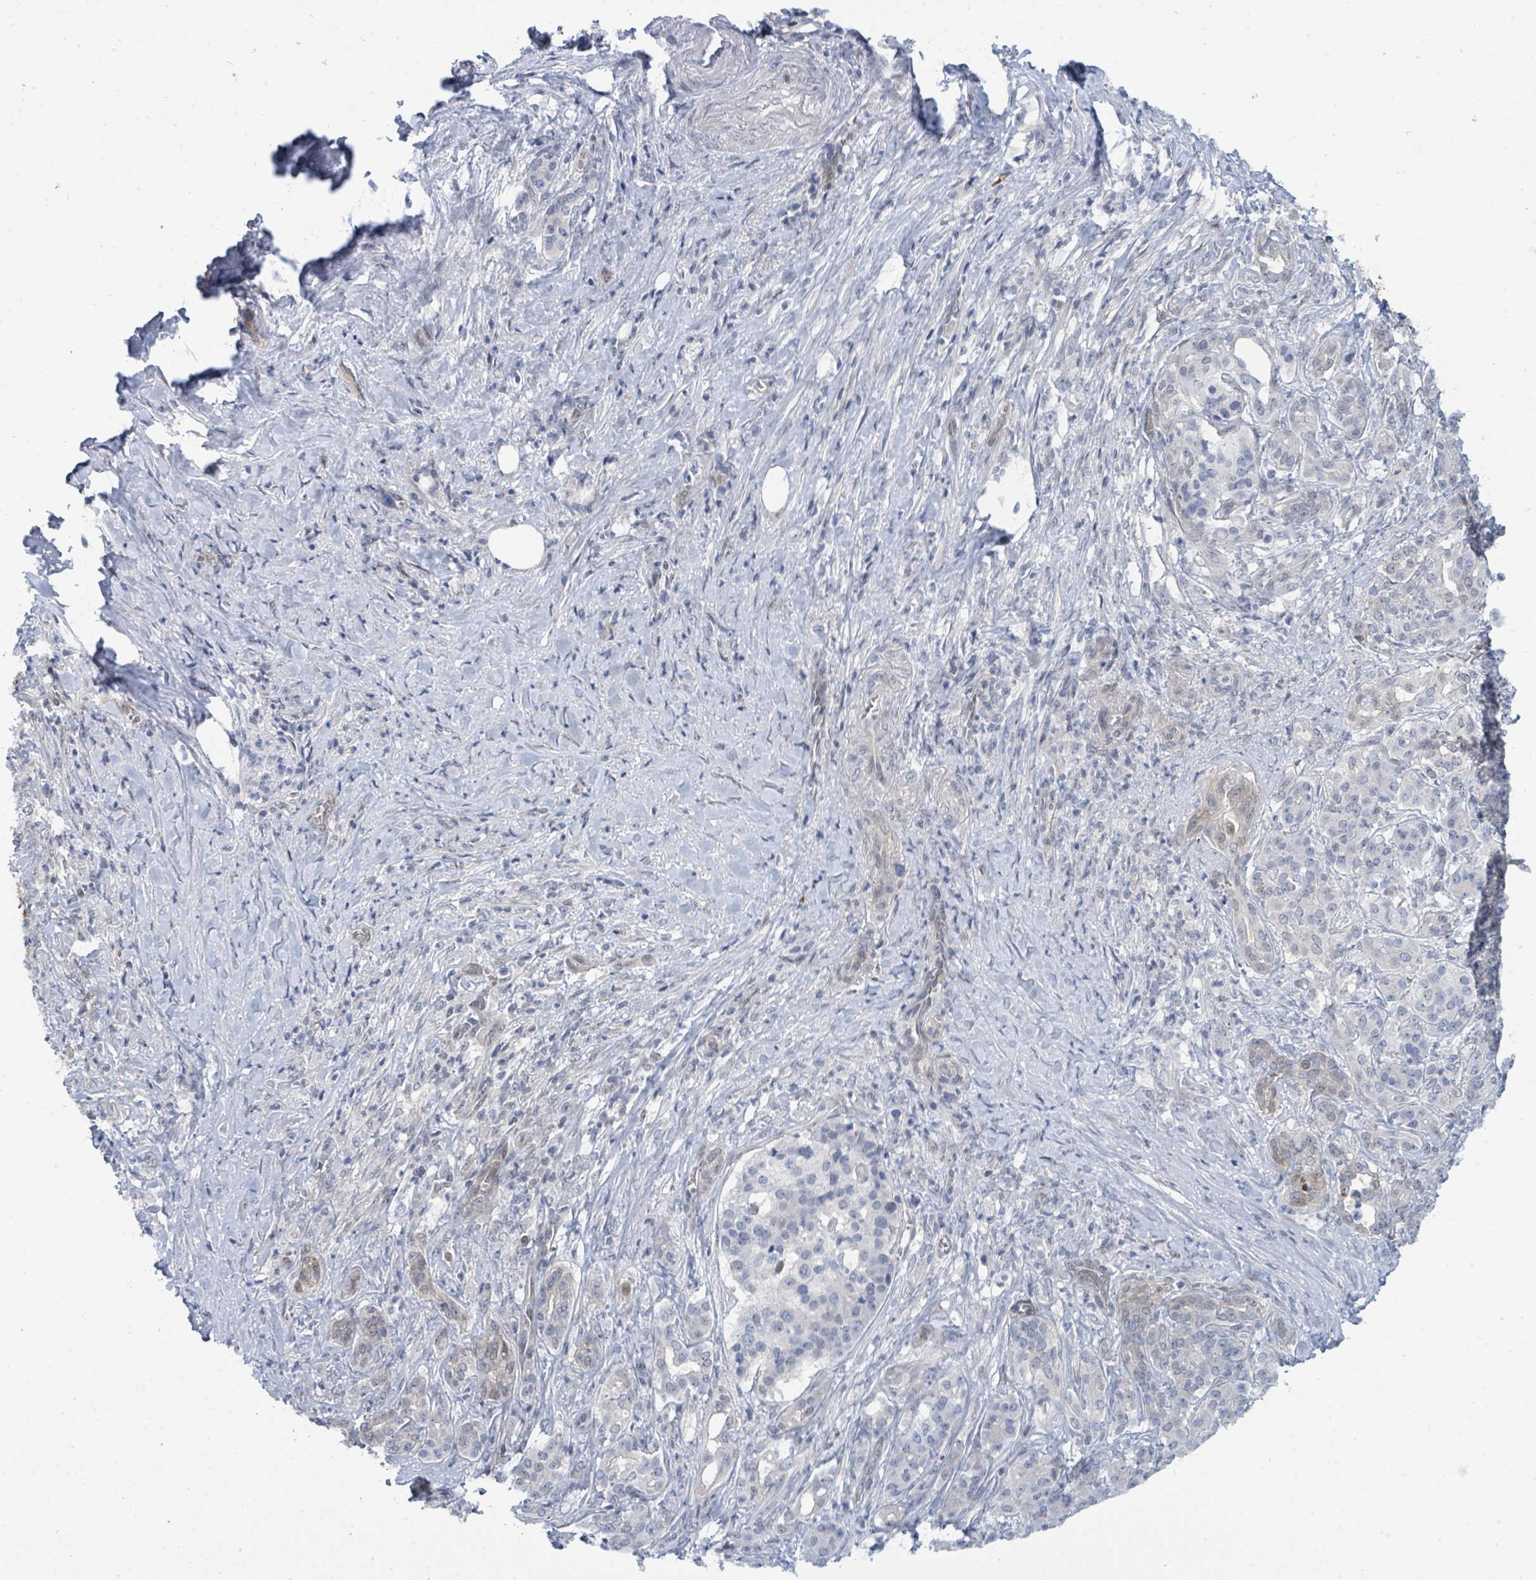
{"staining": {"intensity": "weak", "quantity": "<25%", "location": "cytoplasmic/membranous"}, "tissue": "pancreatic cancer", "cell_type": "Tumor cells", "image_type": "cancer", "snomed": [{"axis": "morphology", "description": "Adenocarcinoma, NOS"}, {"axis": "topography", "description": "Pancreas"}], "caption": "Immunohistochemistry (IHC) of human pancreatic cancer (adenocarcinoma) shows no staining in tumor cells.", "gene": "SUMO4", "patient": {"sex": "male", "age": 57}}